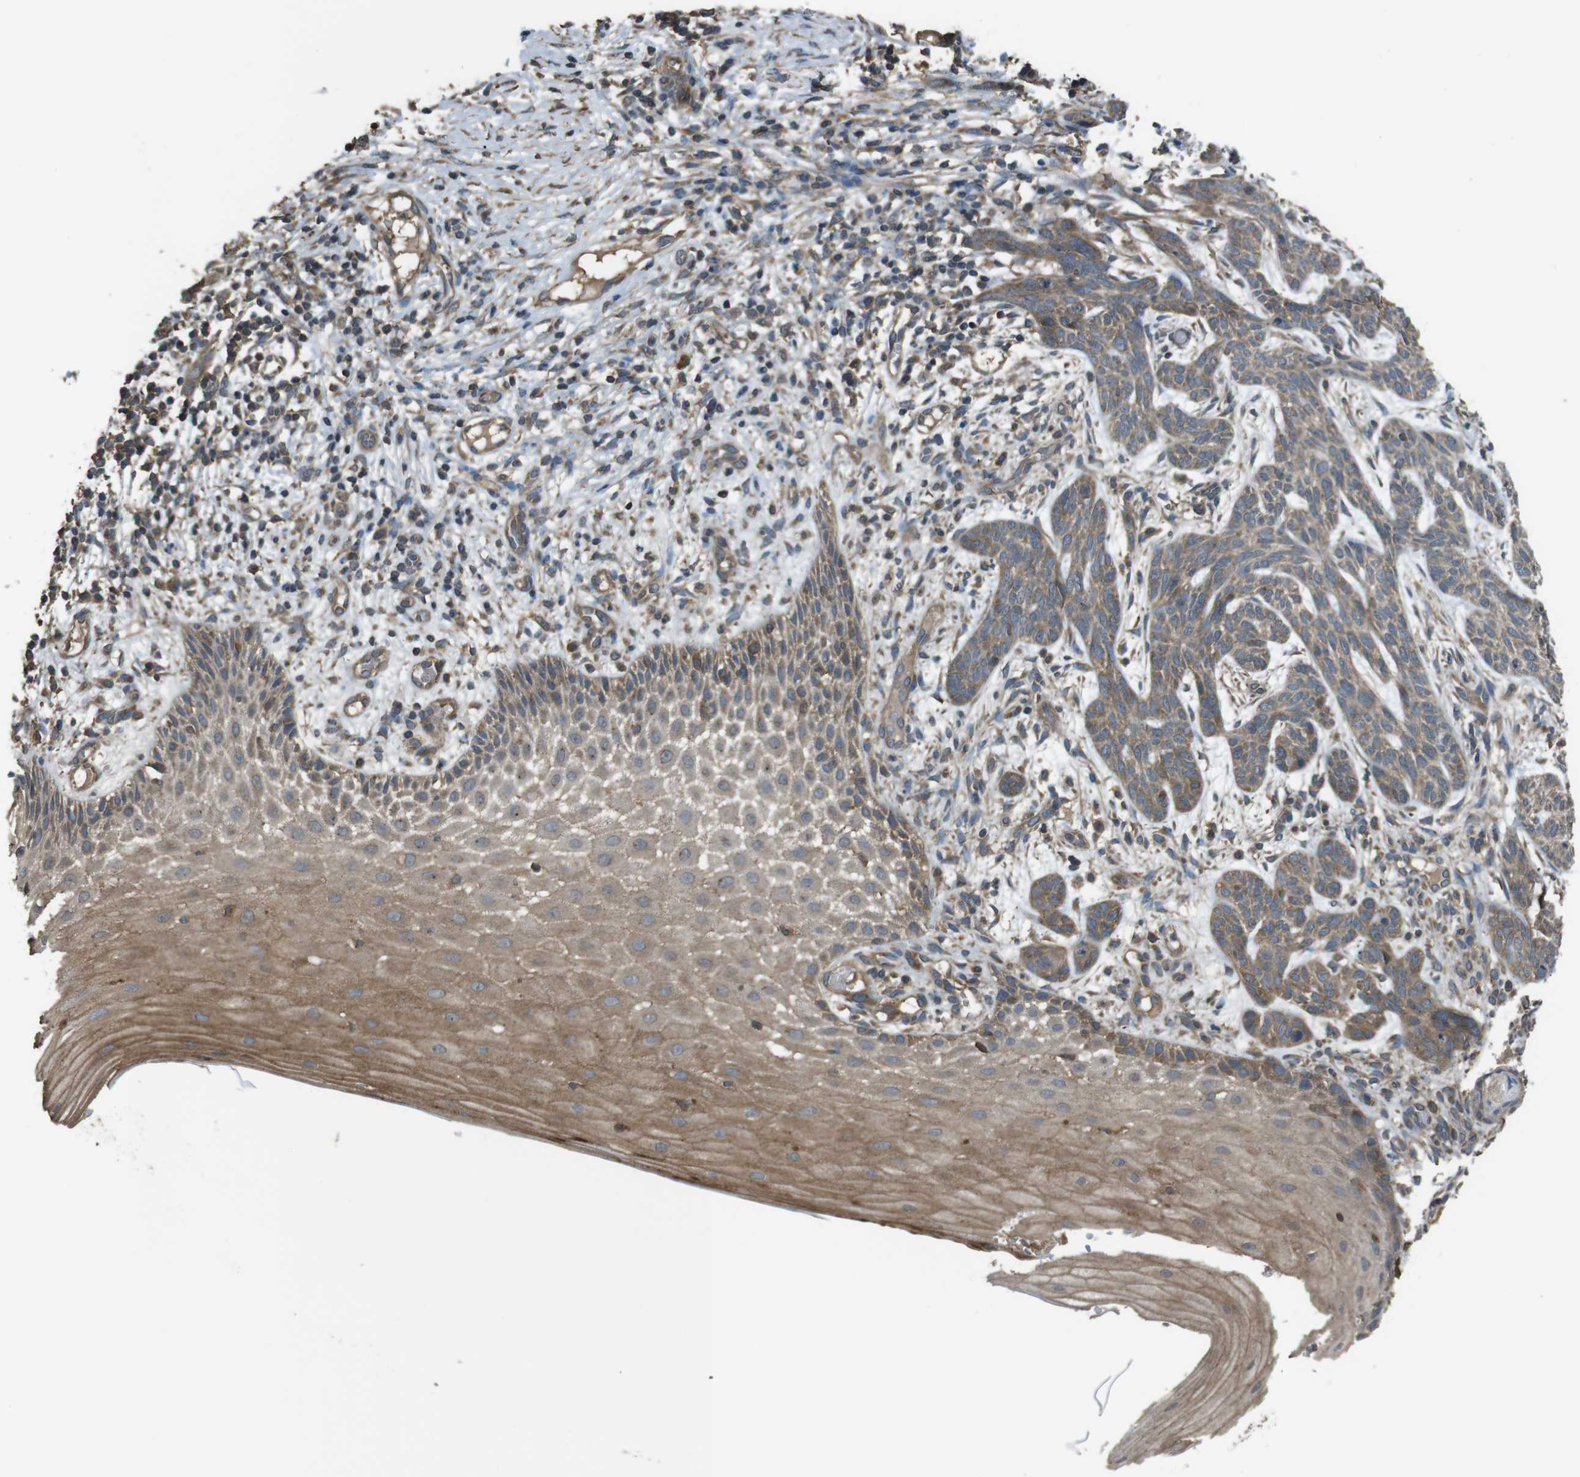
{"staining": {"intensity": "moderate", "quantity": ">75%", "location": "cytoplasmic/membranous"}, "tissue": "skin cancer", "cell_type": "Tumor cells", "image_type": "cancer", "snomed": [{"axis": "morphology", "description": "Basal cell carcinoma"}, {"axis": "topography", "description": "Skin"}], "caption": "An image showing moderate cytoplasmic/membranous expression in approximately >75% of tumor cells in basal cell carcinoma (skin), as visualized by brown immunohistochemical staining.", "gene": "FUT2", "patient": {"sex": "female", "age": 59}}